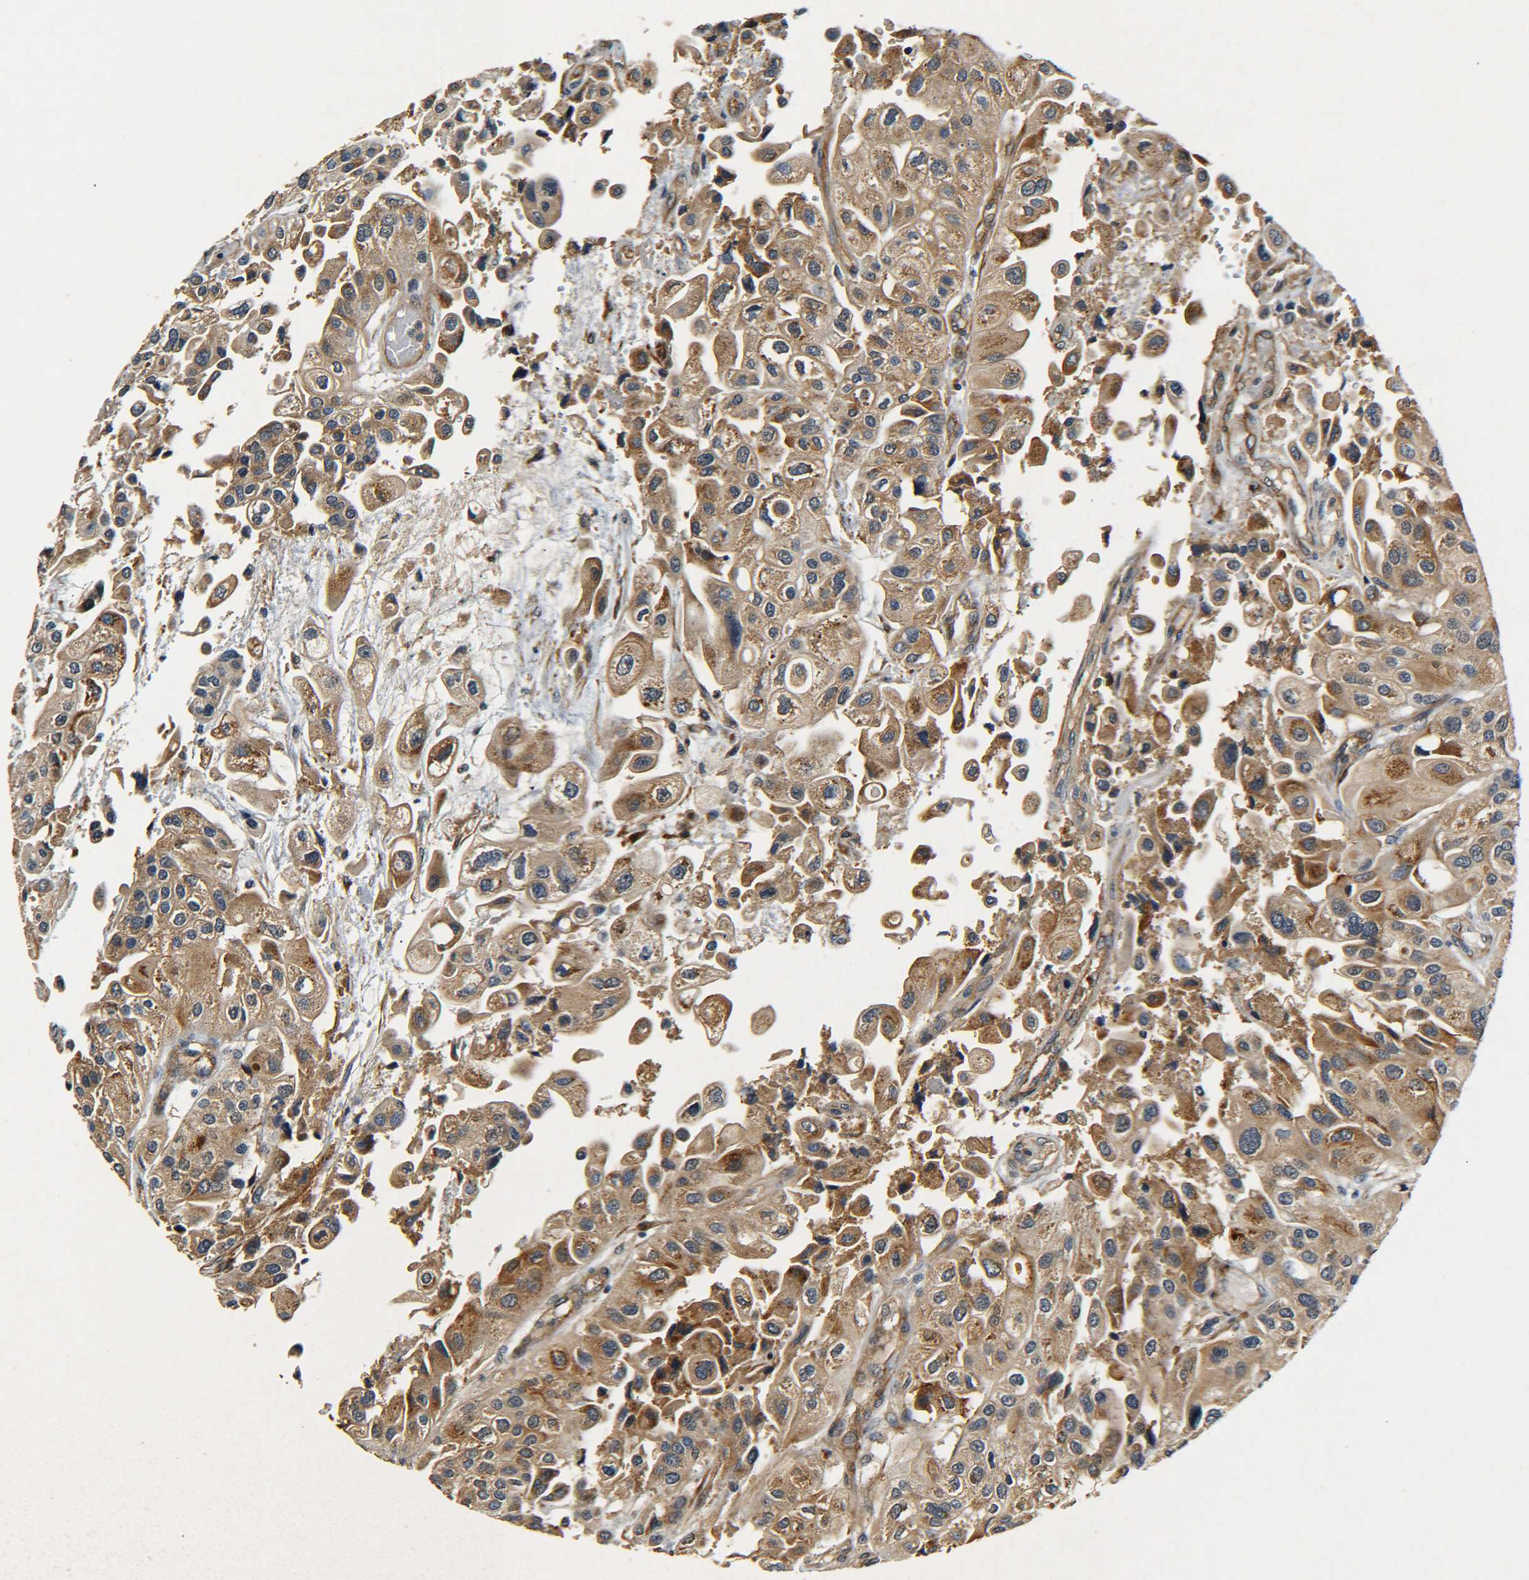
{"staining": {"intensity": "moderate", "quantity": ">75%", "location": "cytoplasmic/membranous"}, "tissue": "urothelial cancer", "cell_type": "Tumor cells", "image_type": "cancer", "snomed": [{"axis": "morphology", "description": "Urothelial carcinoma, High grade"}, {"axis": "topography", "description": "Urinary bladder"}], "caption": "Immunohistochemical staining of human urothelial carcinoma (high-grade) shows medium levels of moderate cytoplasmic/membranous staining in approximately >75% of tumor cells.", "gene": "MEIS1", "patient": {"sex": "female", "age": 64}}